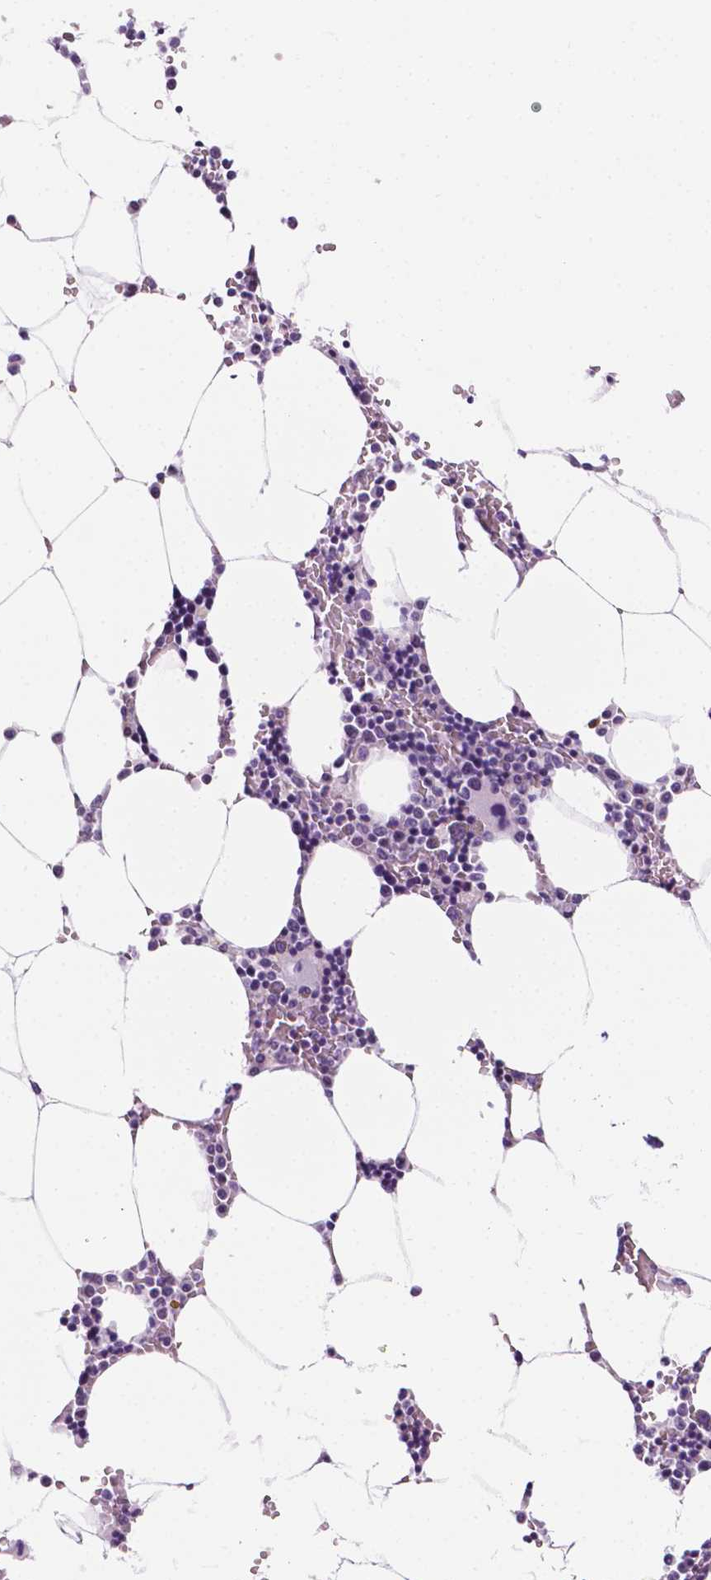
{"staining": {"intensity": "negative", "quantity": "none", "location": "none"}, "tissue": "bone marrow", "cell_type": "Hematopoietic cells", "image_type": "normal", "snomed": [{"axis": "morphology", "description": "Normal tissue, NOS"}, {"axis": "topography", "description": "Bone marrow"}], "caption": "This is an immunohistochemistry (IHC) photomicrograph of unremarkable human bone marrow. There is no expression in hematopoietic cells.", "gene": "PPL", "patient": {"sex": "female", "age": 52}}